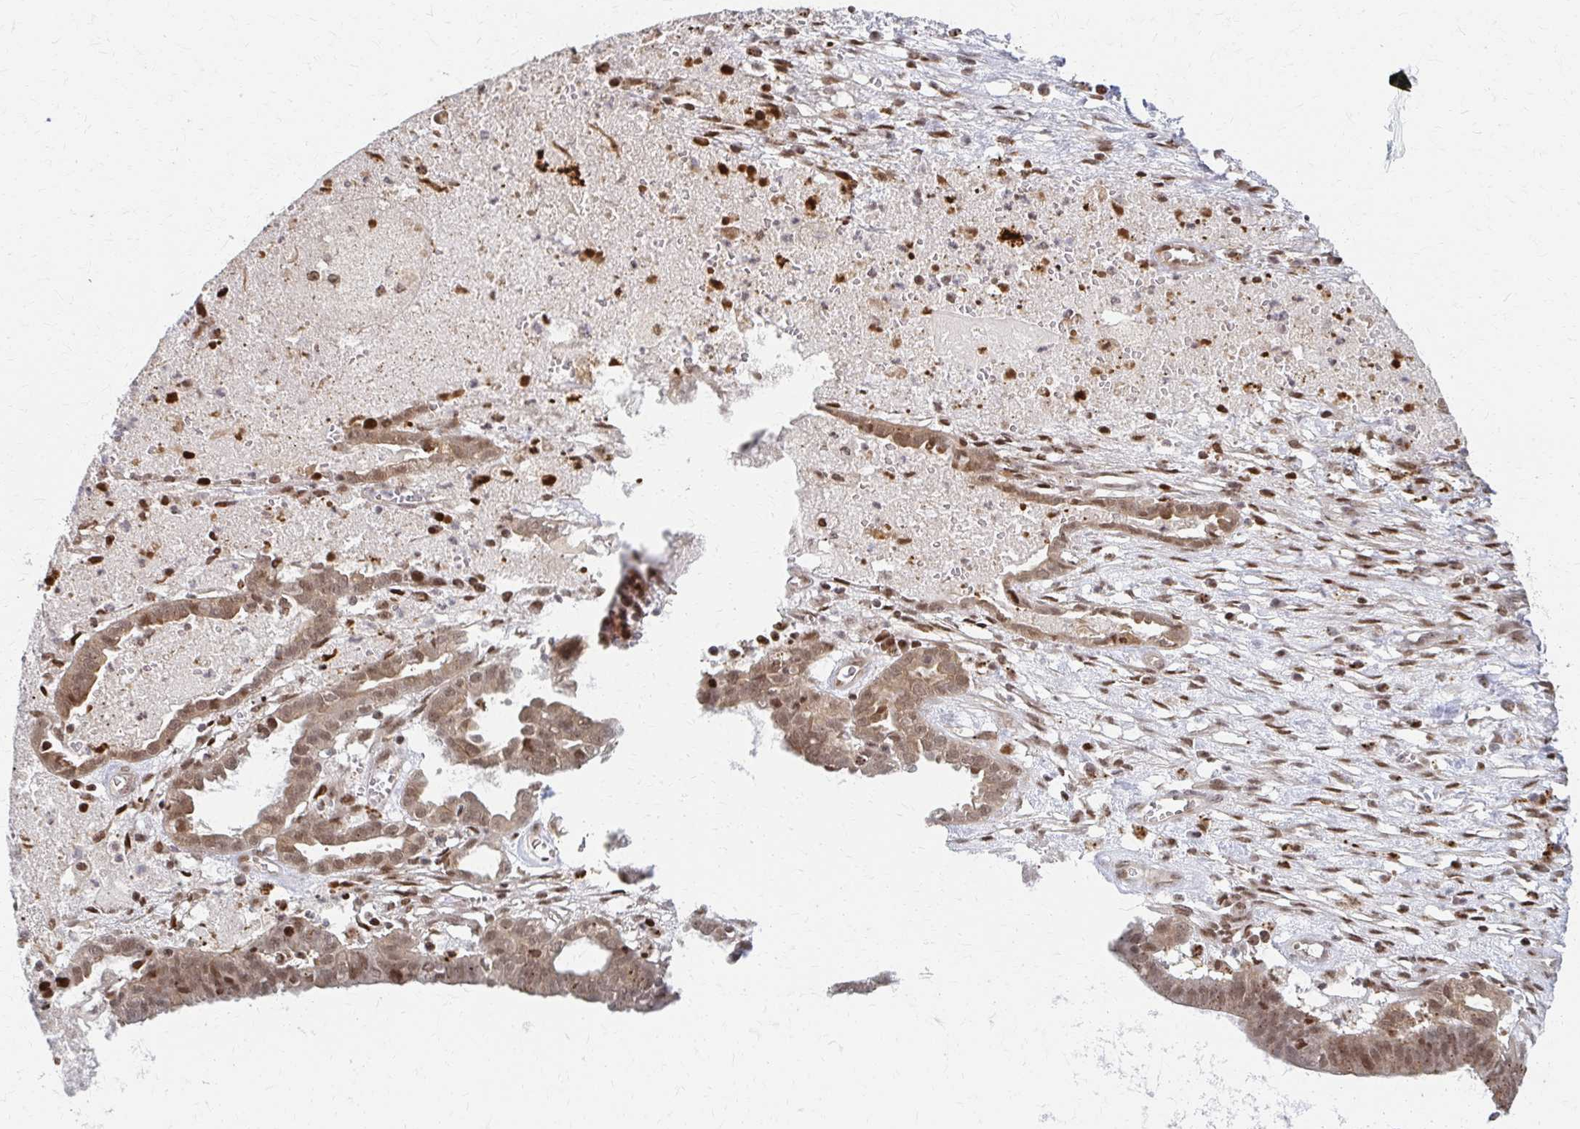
{"staining": {"intensity": "weak", "quantity": ">75%", "location": "nuclear"}, "tissue": "ovarian cancer", "cell_type": "Tumor cells", "image_type": "cancer", "snomed": [{"axis": "morphology", "description": "Carcinoma, endometroid"}, {"axis": "topography", "description": "Ovary"}], "caption": "Immunohistochemistry (IHC) staining of ovarian cancer (endometroid carcinoma), which shows low levels of weak nuclear positivity in approximately >75% of tumor cells indicating weak nuclear protein staining. The staining was performed using DAB (3,3'-diaminobenzidine) (brown) for protein detection and nuclei were counterstained in hematoxylin (blue).", "gene": "PSMD7", "patient": {"sex": "female", "age": 64}}